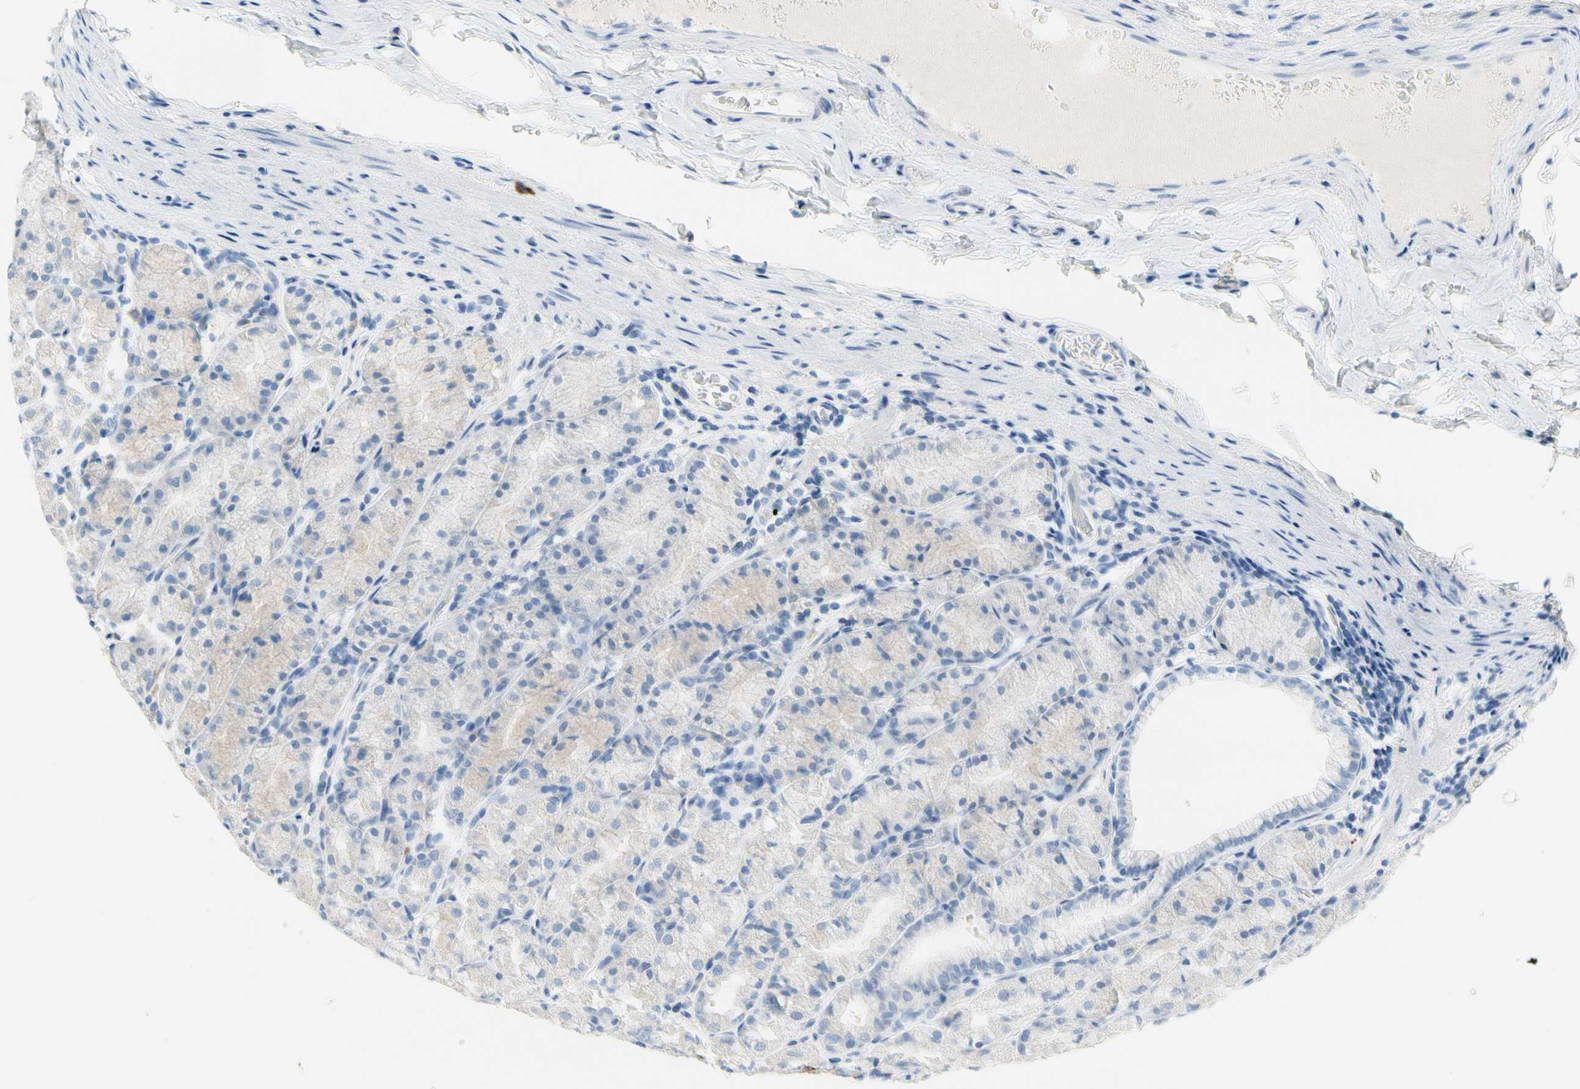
{"staining": {"intensity": "strong", "quantity": "<25%", "location": "cytoplasmic/membranous"}, "tissue": "stomach", "cell_type": "Glandular cells", "image_type": "normal", "snomed": [{"axis": "morphology", "description": "Normal tissue, NOS"}, {"axis": "topography", "description": "Stomach, upper"}], "caption": "Immunohistochemical staining of normal human stomach displays strong cytoplasmic/membranous protein staining in approximately <25% of glandular cells.", "gene": "TACC3", "patient": {"sex": "male", "age": 68}}